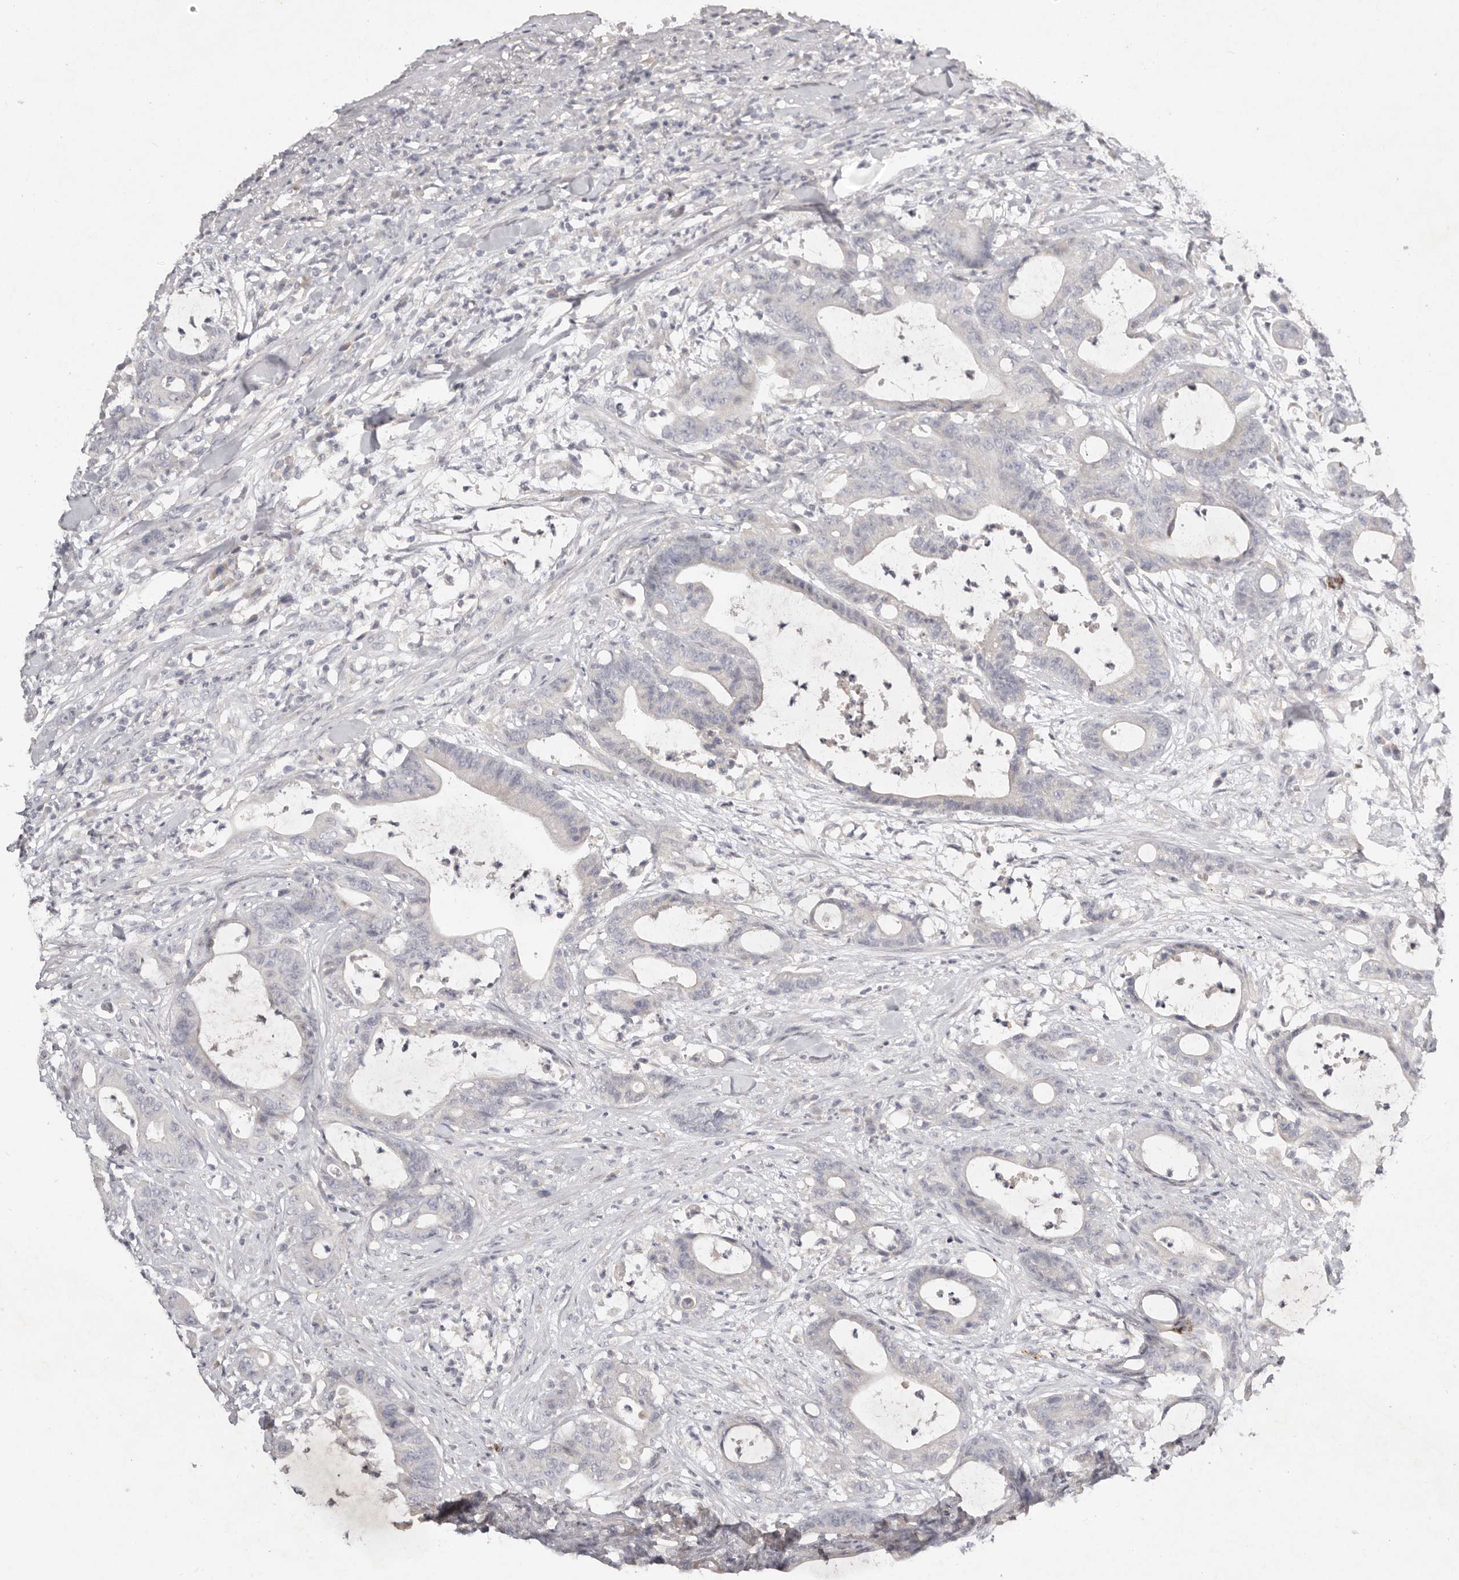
{"staining": {"intensity": "negative", "quantity": "none", "location": "none"}, "tissue": "colorectal cancer", "cell_type": "Tumor cells", "image_type": "cancer", "snomed": [{"axis": "morphology", "description": "Adenocarcinoma, NOS"}, {"axis": "topography", "description": "Colon"}], "caption": "Tumor cells show no significant protein expression in colorectal cancer (adenocarcinoma).", "gene": "SCUBE2", "patient": {"sex": "female", "age": 84}}